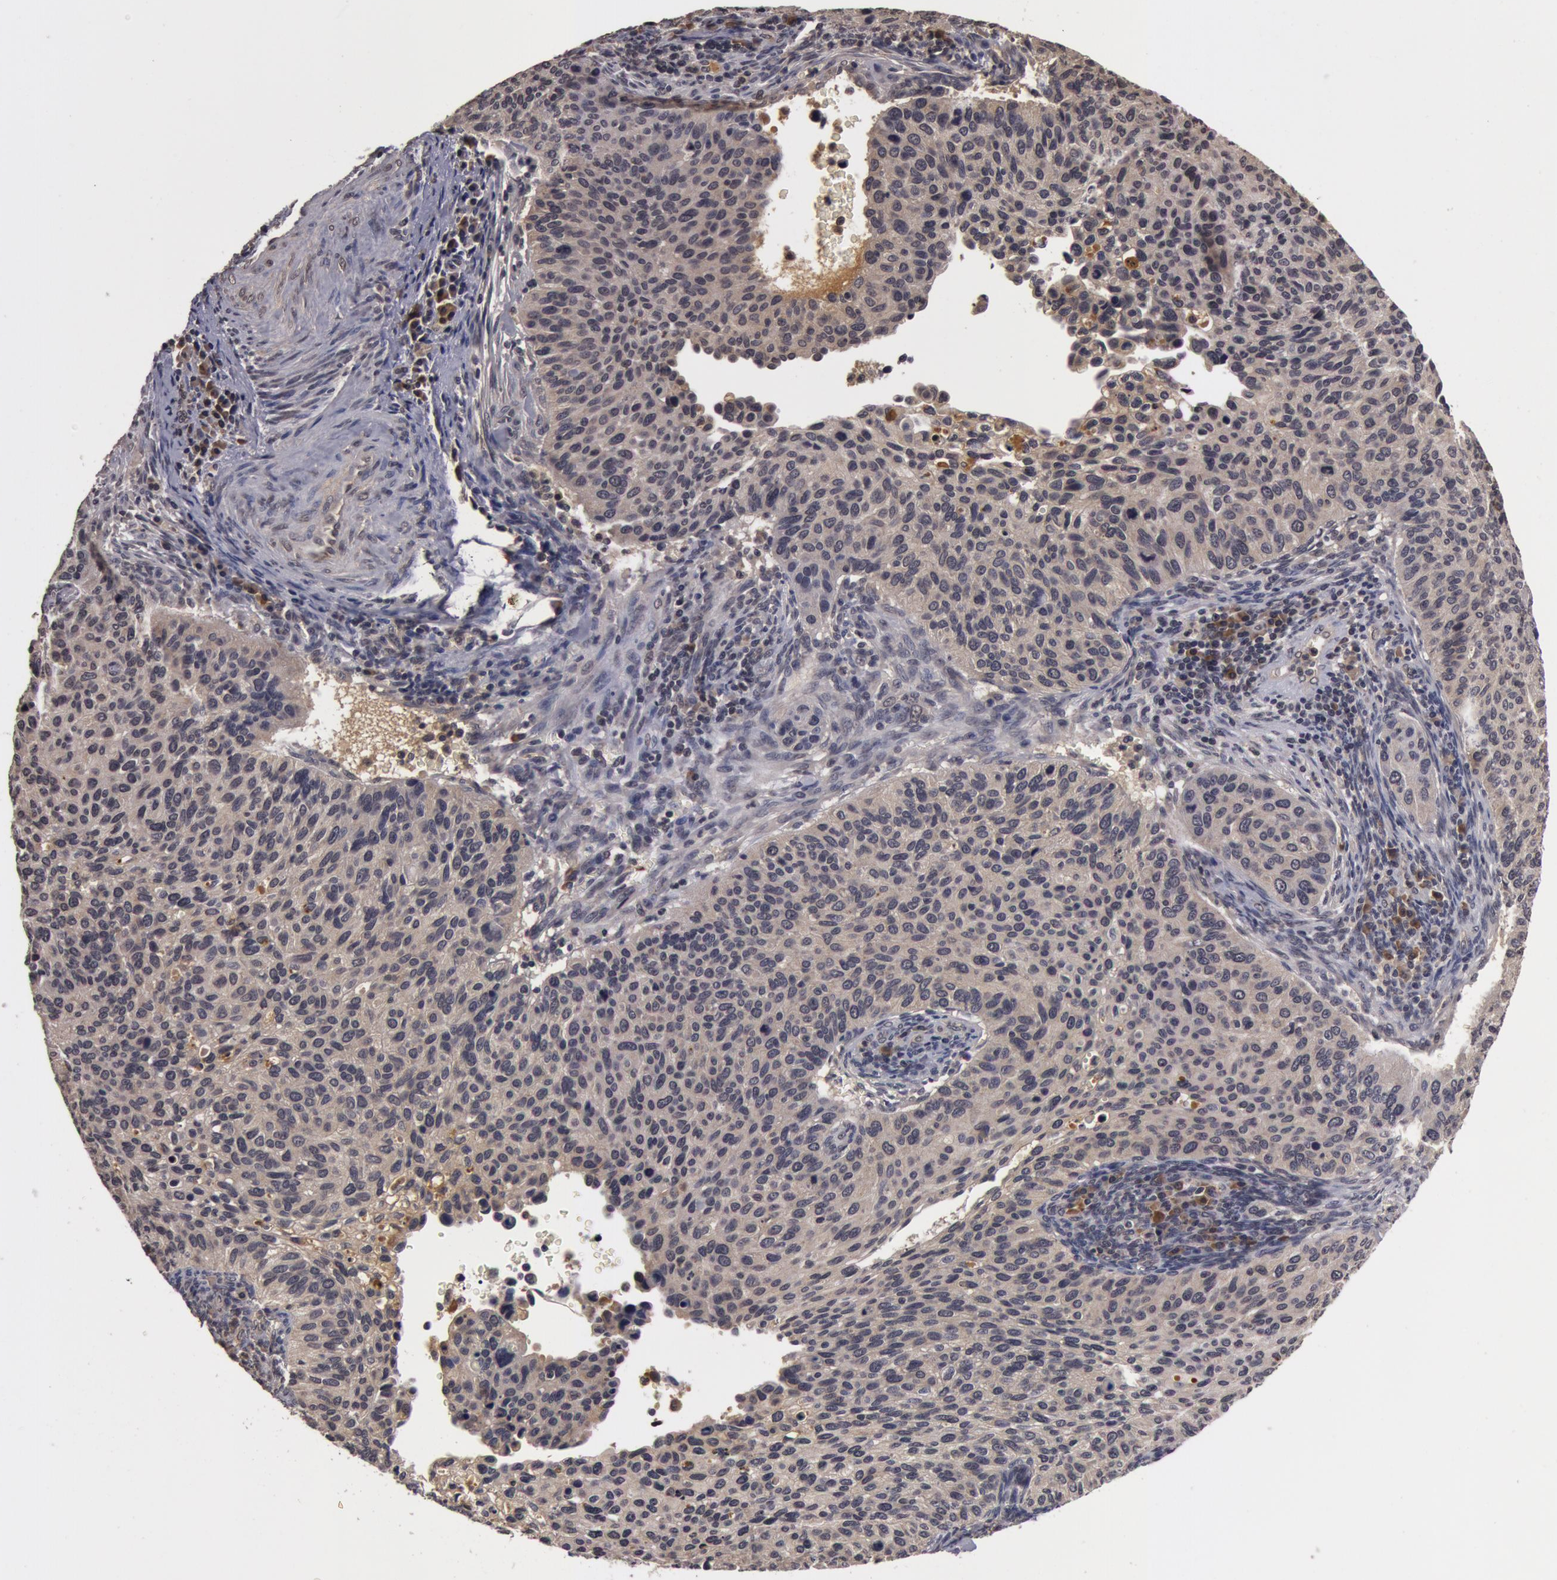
{"staining": {"intensity": "weak", "quantity": ">75%", "location": "cytoplasmic/membranous"}, "tissue": "cervical cancer", "cell_type": "Tumor cells", "image_type": "cancer", "snomed": [{"axis": "morphology", "description": "Adenocarcinoma, NOS"}, {"axis": "topography", "description": "Cervix"}], "caption": "Adenocarcinoma (cervical) stained with immunohistochemistry (IHC) shows weak cytoplasmic/membranous expression in approximately >75% of tumor cells.", "gene": "BCHE", "patient": {"sex": "female", "age": 29}}